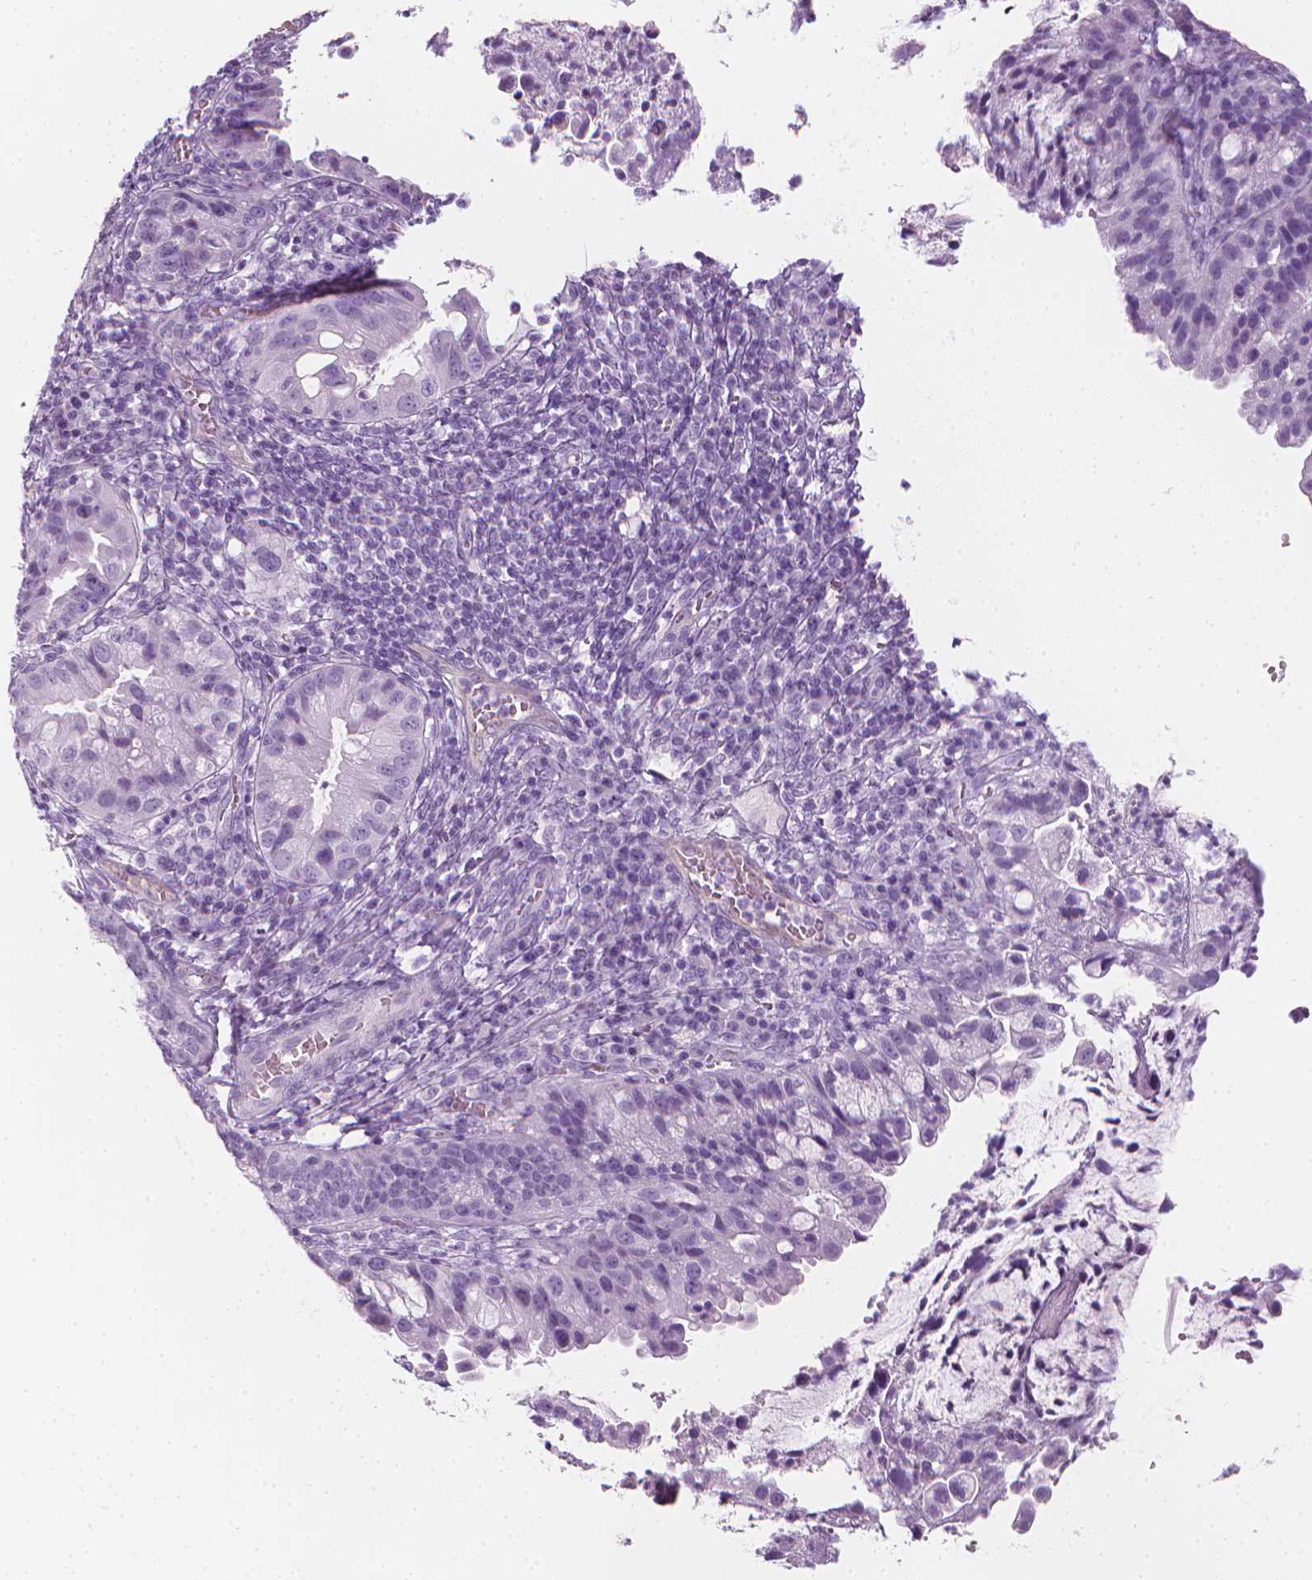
{"staining": {"intensity": "negative", "quantity": "none", "location": "none"}, "tissue": "cervical cancer", "cell_type": "Tumor cells", "image_type": "cancer", "snomed": [{"axis": "morphology", "description": "Adenocarcinoma, NOS"}, {"axis": "topography", "description": "Cervix"}], "caption": "Tumor cells show no significant expression in adenocarcinoma (cervical).", "gene": "SCG3", "patient": {"sex": "female", "age": 34}}